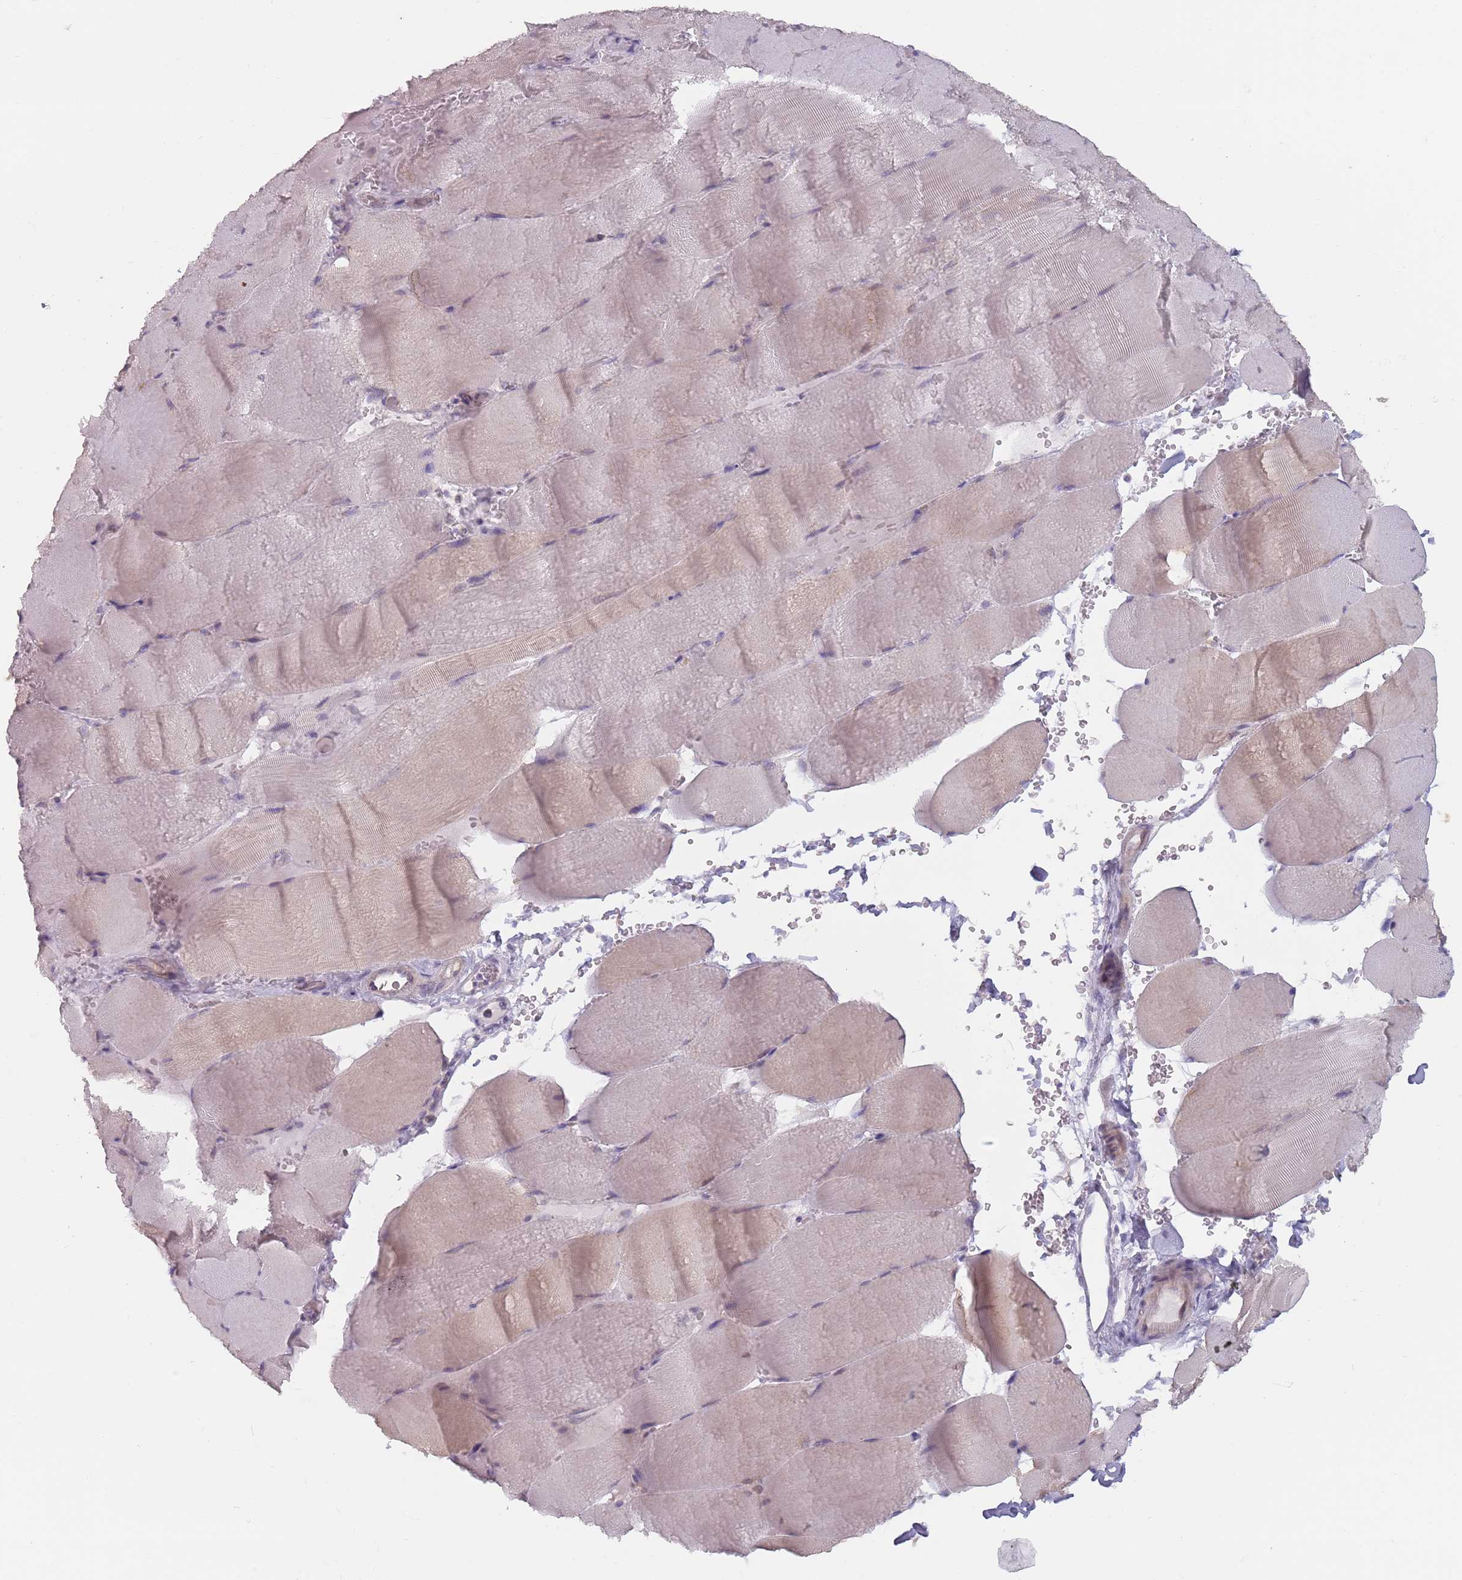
{"staining": {"intensity": "weak", "quantity": "25%-75%", "location": "cytoplasmic/membranous"}, "tissue": "skeletal muscle", "cell_type": "Myocytes", "image_type": "normal", "snomed": [{"axis": "morphology", "description": "Normal tissue, NOS"}, {"axis": "topography", "description": "Skeletal muscle"}, {"axis": "topography", "description": "Head-Neck"}], "caption": "Immunohistochemistry of unremarkable skeletal muscle reveals low levels of weak cytoplasmic/membranous positivity in approximately 25%-75% of myocytes.", "gene": "DXO", "patient": {"sex": "male", "age": 66}}